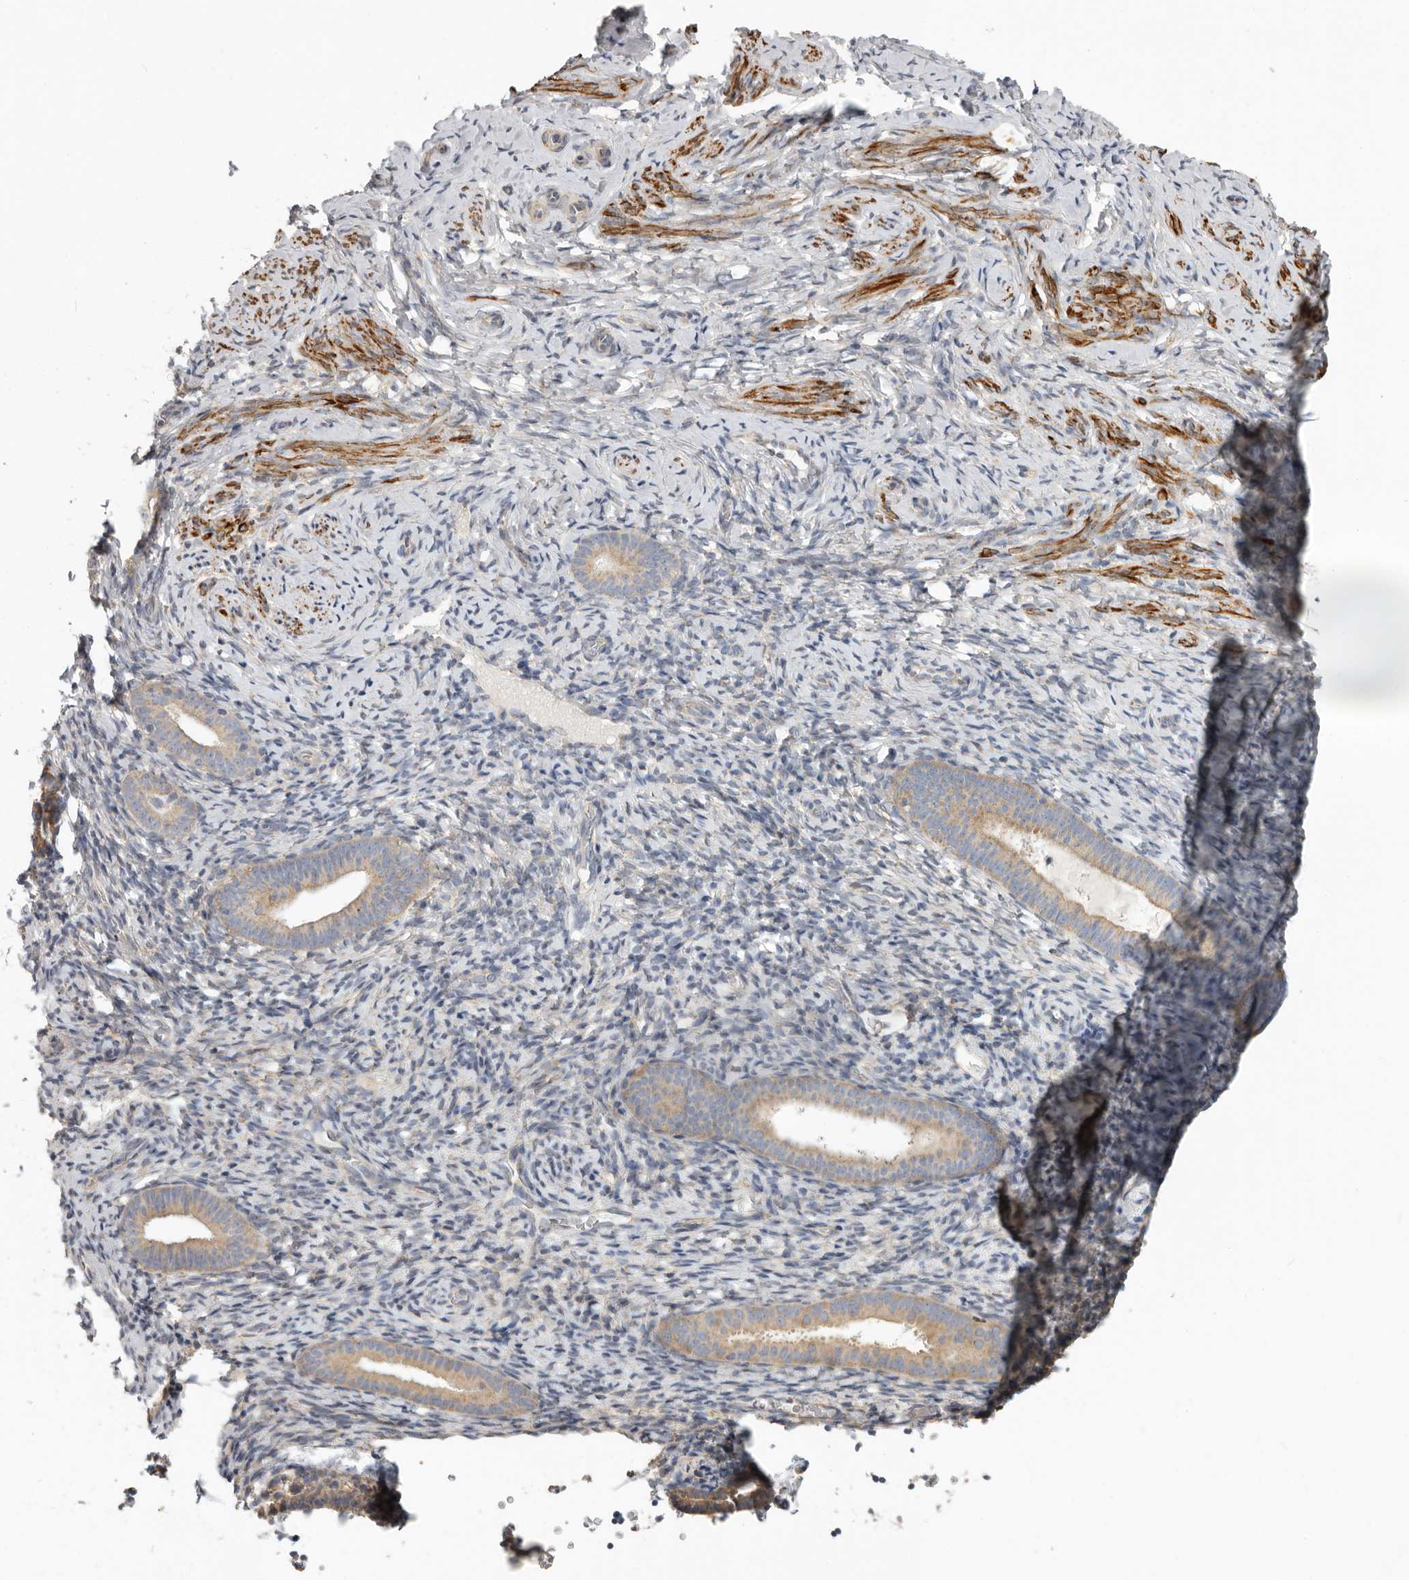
{"staining": {"intensity": "negative", "quantity": "none", "location": "none"}, "tissue": "endometrium", "cell_type": "Cells in endometrial stroma", "image_type": "normal", "snomed": [{"axis": "morphology", "description": "Normal tissue, NOS"}, {"axis": "topography", "description": "Endometrium"}], "caption": "High power microscopy micrograph of an immunohistochemistry (IHC) histopathology image of unremarkable endometrium, revealing no significant expression in cells in endometrial stroma.", "gene": "UNK", "patient": {"sex": "female", "age": 51}}